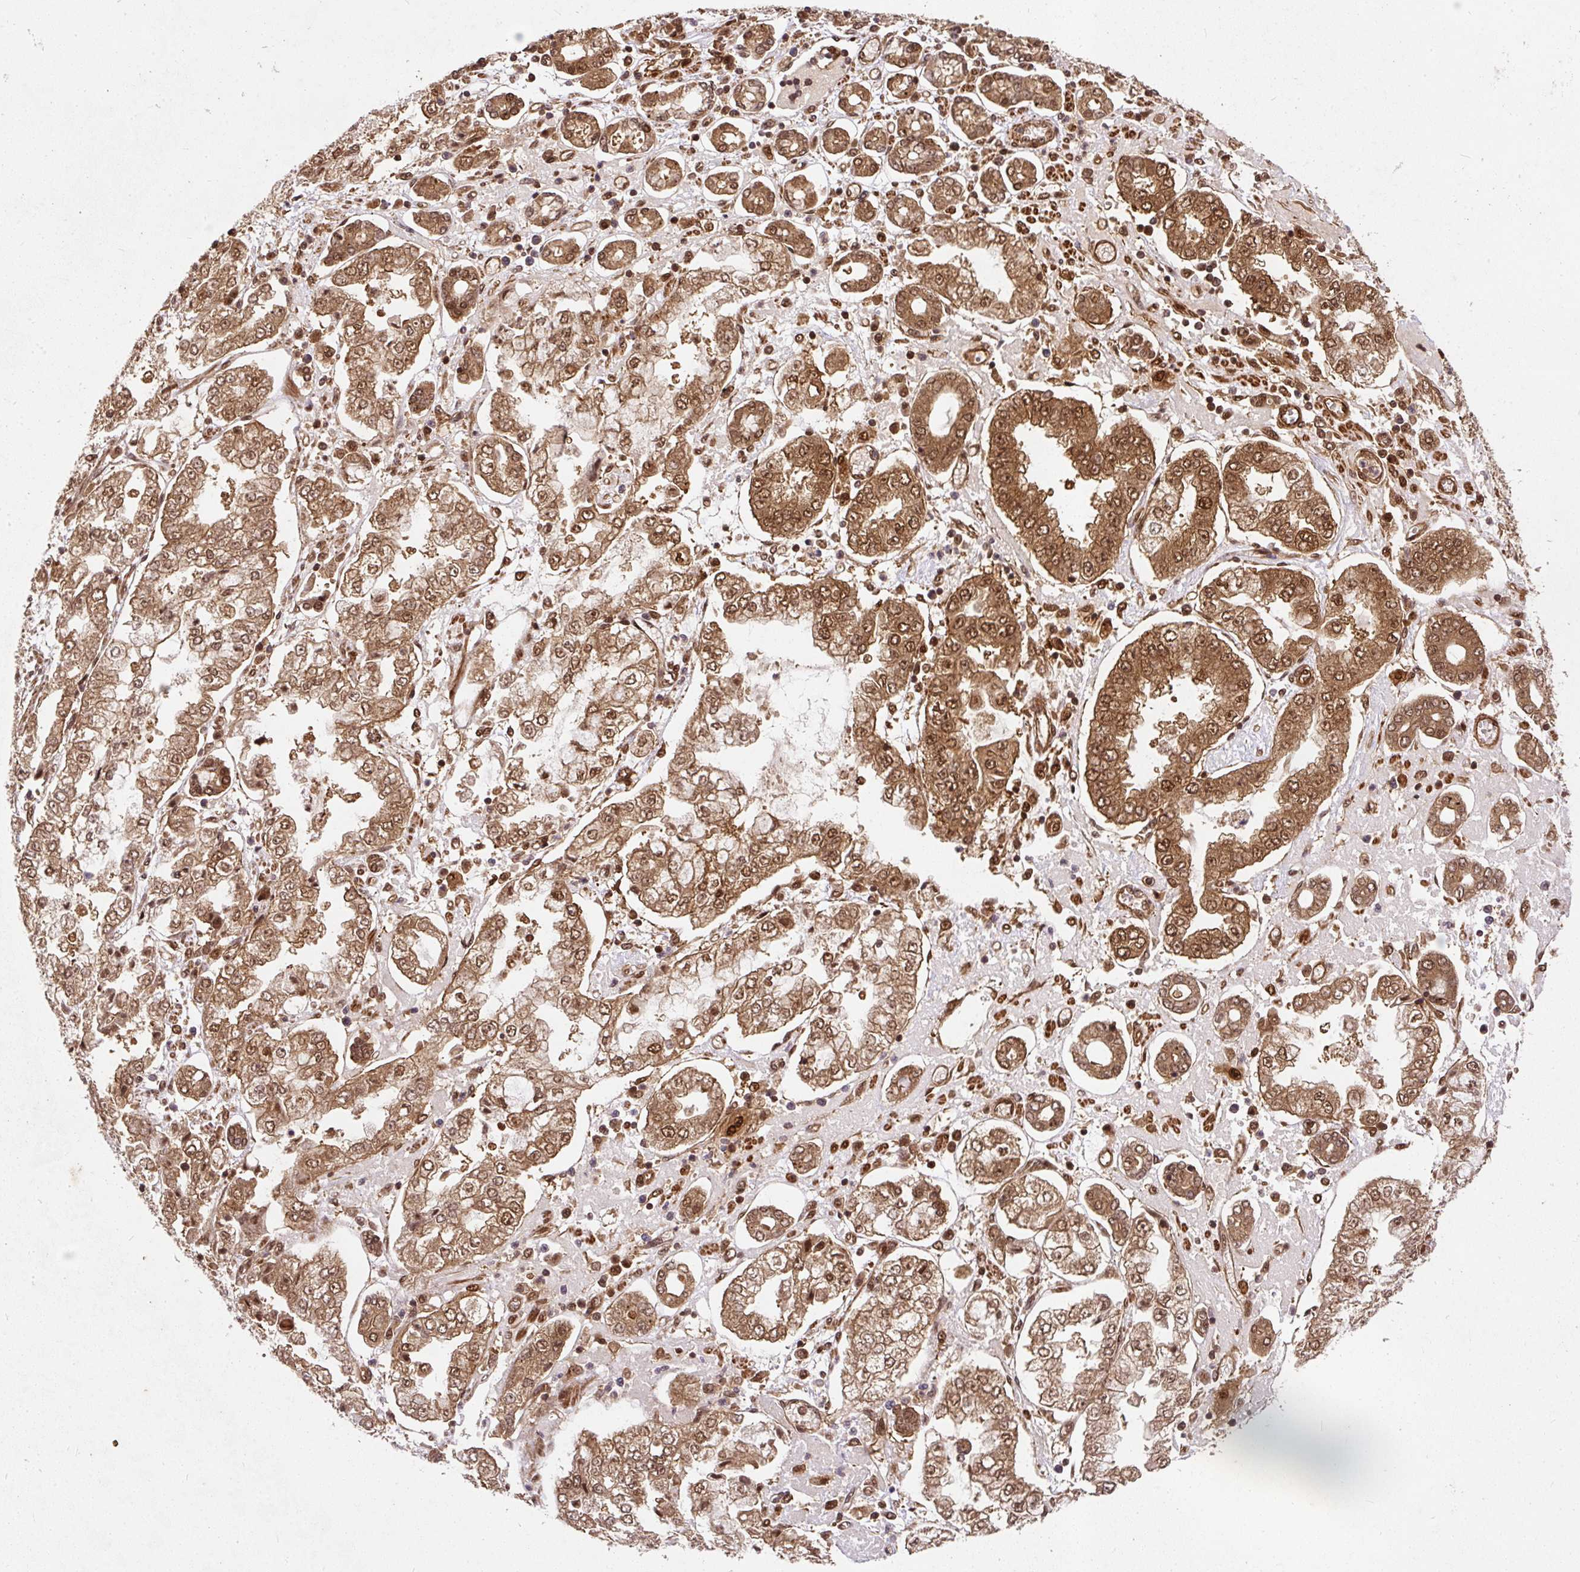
{"staining": {"intensity": "strong", "quantity": ">75%", "location": "cytoplasmic/membranous,nuclear"}, "tissue": "stomach cancer", "cell_type": "Tumor cells", "image_type": "cancer", "snomed": [{"axis": "morphology", "description": "Adenocarcinoma, NOS"}, {"axis": "topography", "description": "Stomach"}], "caption": "Tumor cells show high levels of strong cytoplasmic/membranous and nuclear staining in about >75% of cells in human stomach cancer. (DAB (3,3'-diaminobenzidine) IHC, brown staining for protein, blue staining for nuclei).", "gene": "PSMD1", "patient": {"sex": "male", "age": 76}}